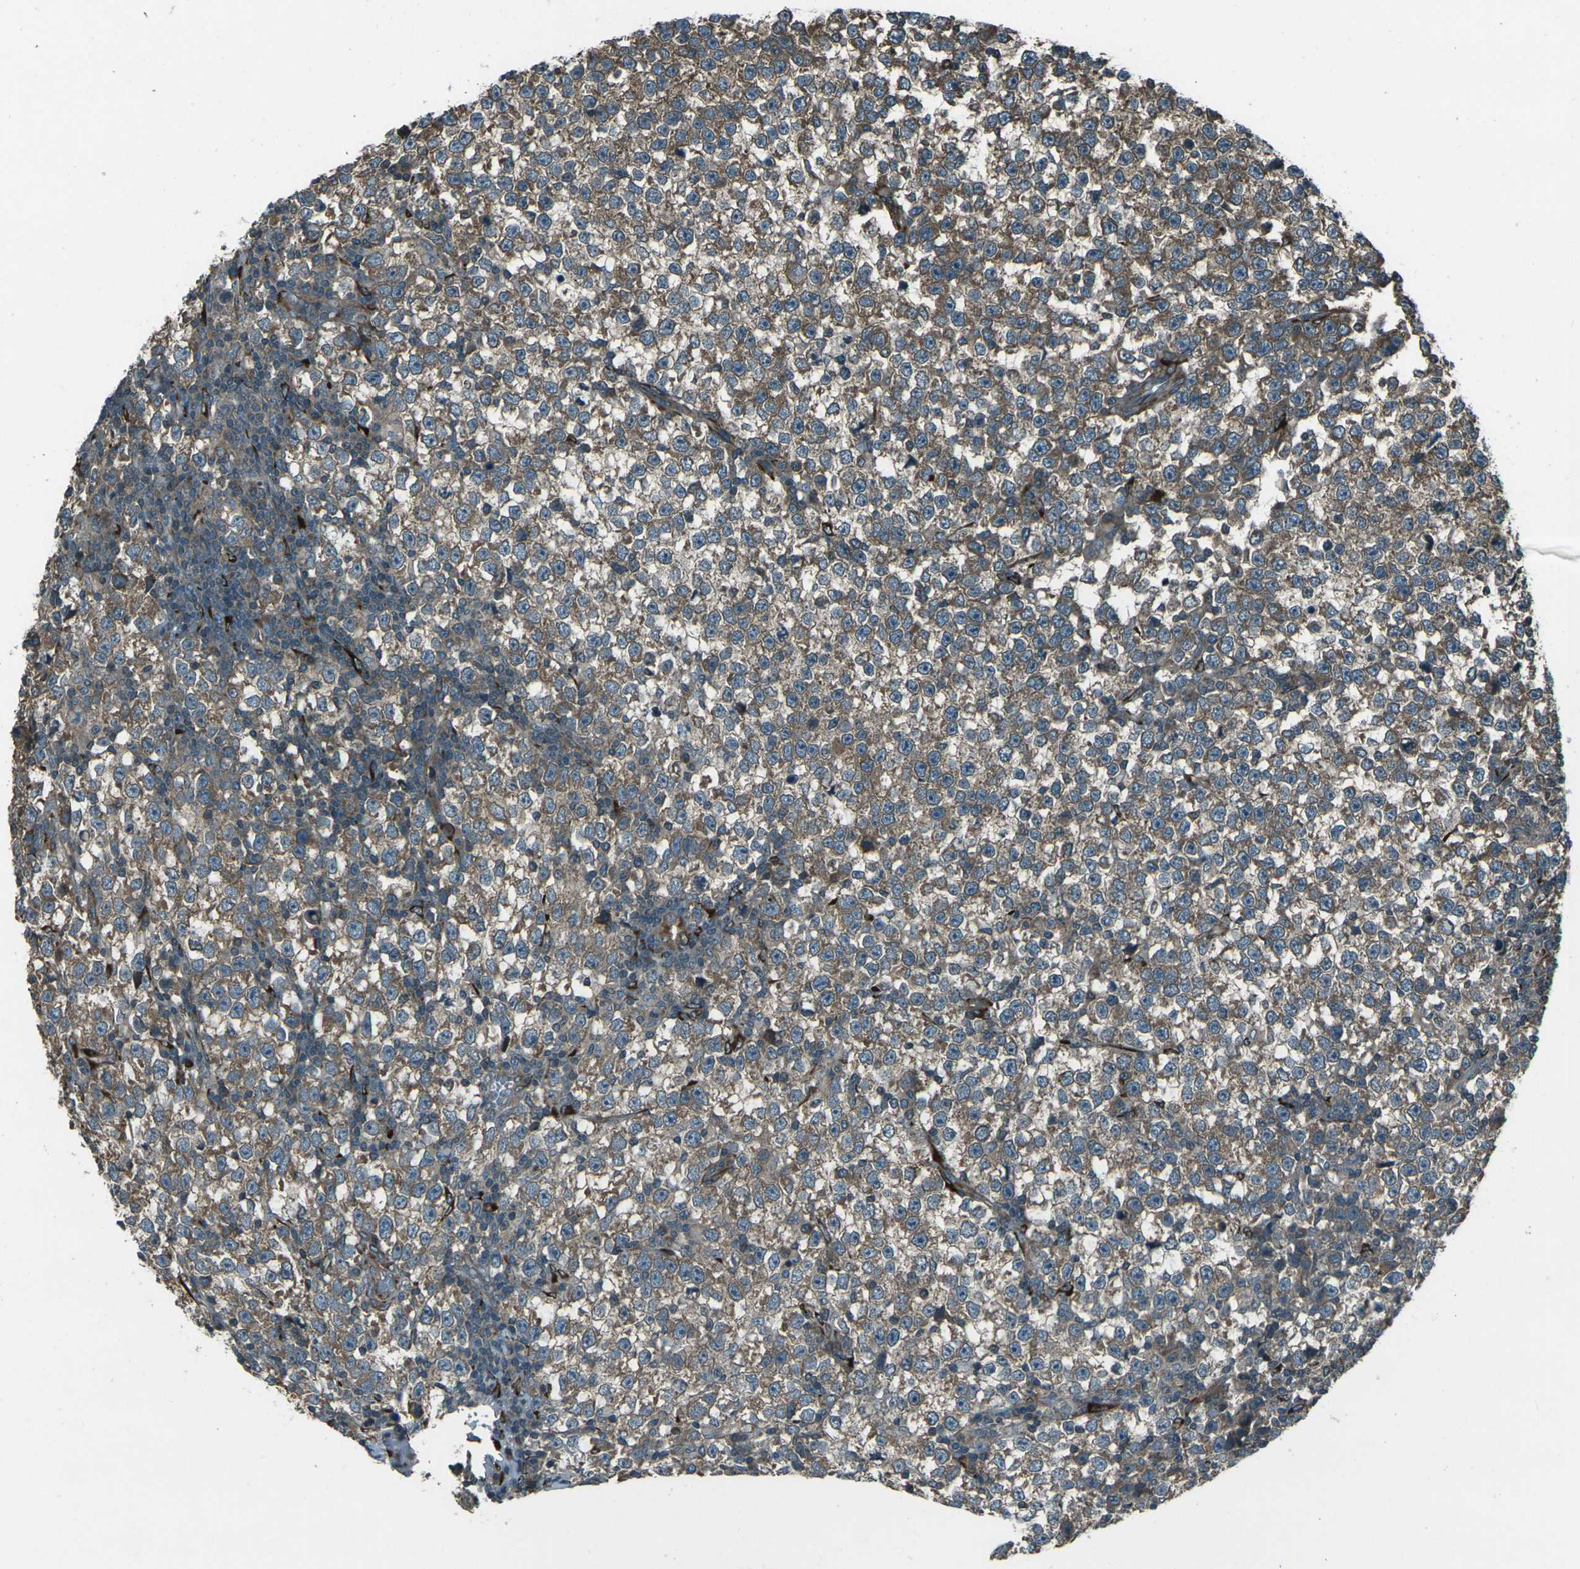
{"staining": {"intensity": "moderate", "quantity": ">75%", "location": "cytoplasmic/membranous"}, "tissue": "testis cancer", "cell_type": "Tumor cells", "image_type": "cancer", "snomed": [{"axis": "morphology", "description": "Seminoma, NOS"}, {"axis": "topography", "description": "Testis"}], "caption": "A photomicrograph of testis cancer (seminoma) stained for a protein exhibits moderate cytoplasmic/membranous brown staining in tumor cells.", "gene": "LSMEM1", "patient": {"sex": "male", "age": 43}}